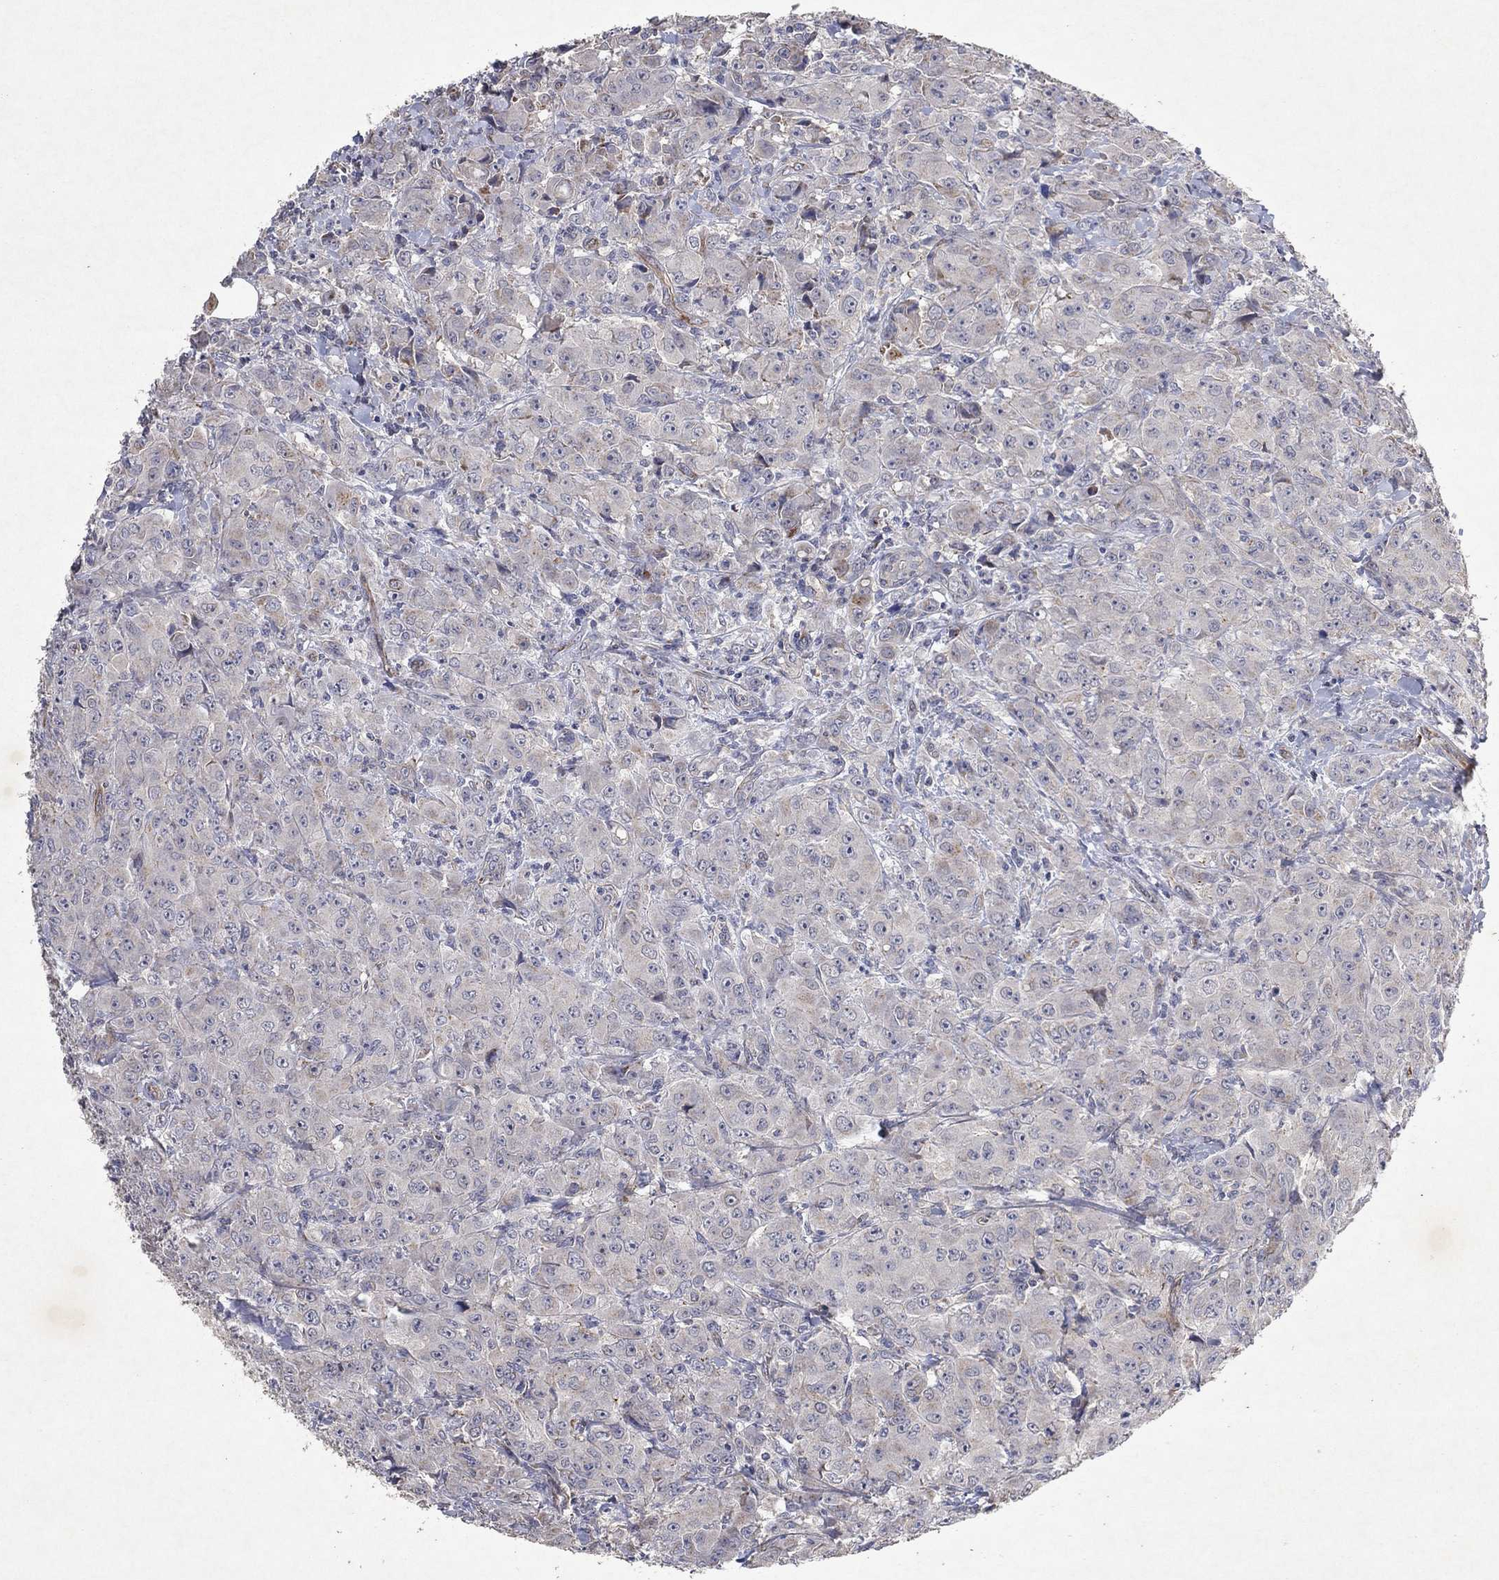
{"staining": {"intensity": "negative", "quantity": "none", "location": "none"}, "tissue": "breast cancer", "cell_type": "Tumor cells", "image_type": "cancer", "snomed": [{"axis": "morphology", "description": "Duct carcinoma"}, {"axis": "topography", "description": "Breast"}], "caption": "A micrograph of human breast cancer (intraductal carcinoma) is negative for staining in tumor cells.", "gene": "FRG1", "patient": {"sex": "female", "age": 43}}